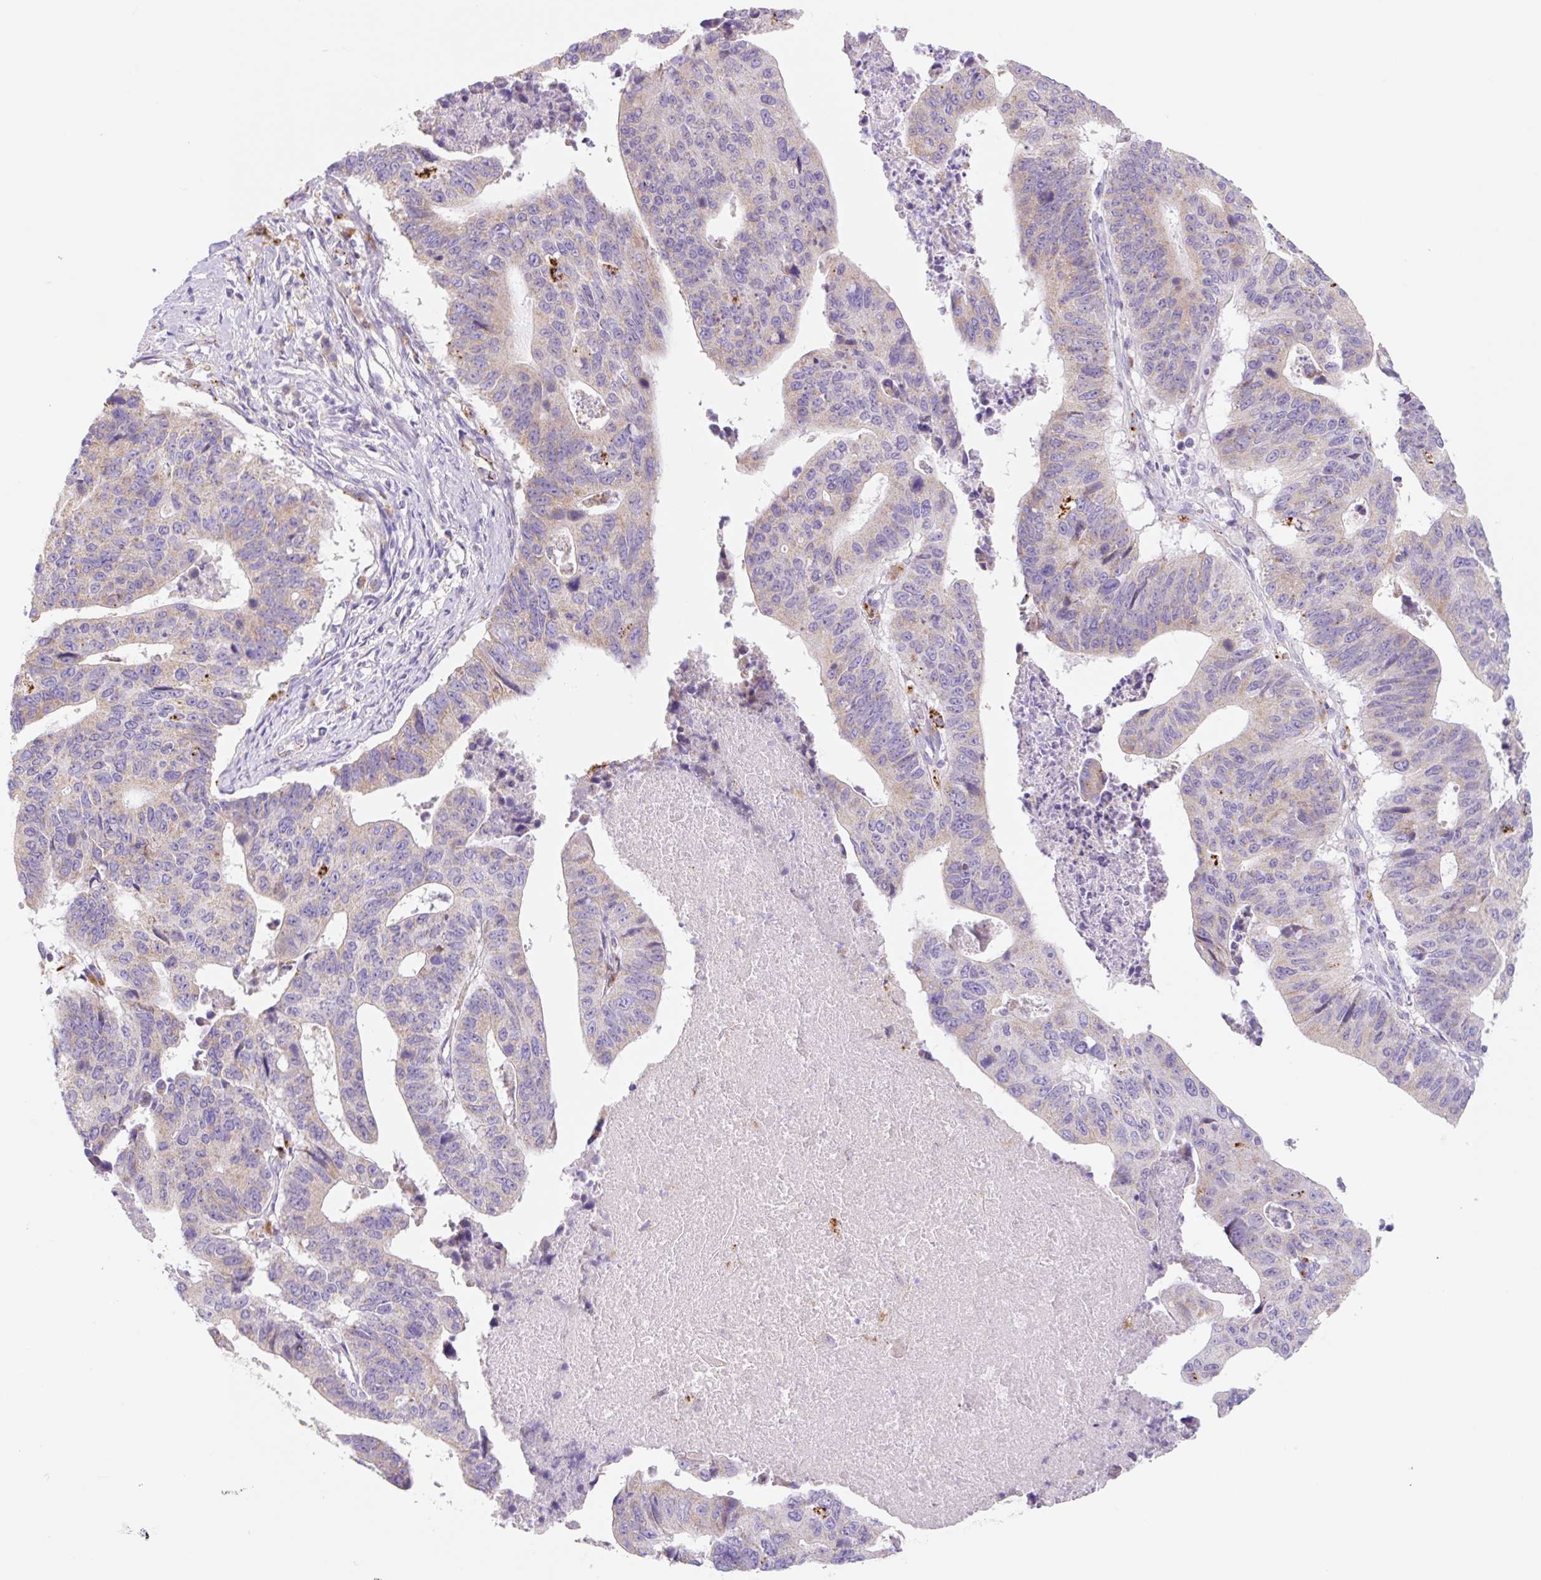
{"staining": {"intensity": "weak", "quantity": "<25%", "location": "cytoplasmic/membranous"}, "tissue": "stomach cancer", "cell_type": "Tumor cells", "image_type": "cancer", "snomed": [{"axis": "morphology", "description": "Adenocarcinoma, NOS"}, {"axis": "topography", "description": "Stomach"}], "caption": "The micrograph reveals no staining of tumor cells in stomach adenocarcinoma.", "gene": "CLEC3A", "patient": {"sex": "male", "age": 59}}